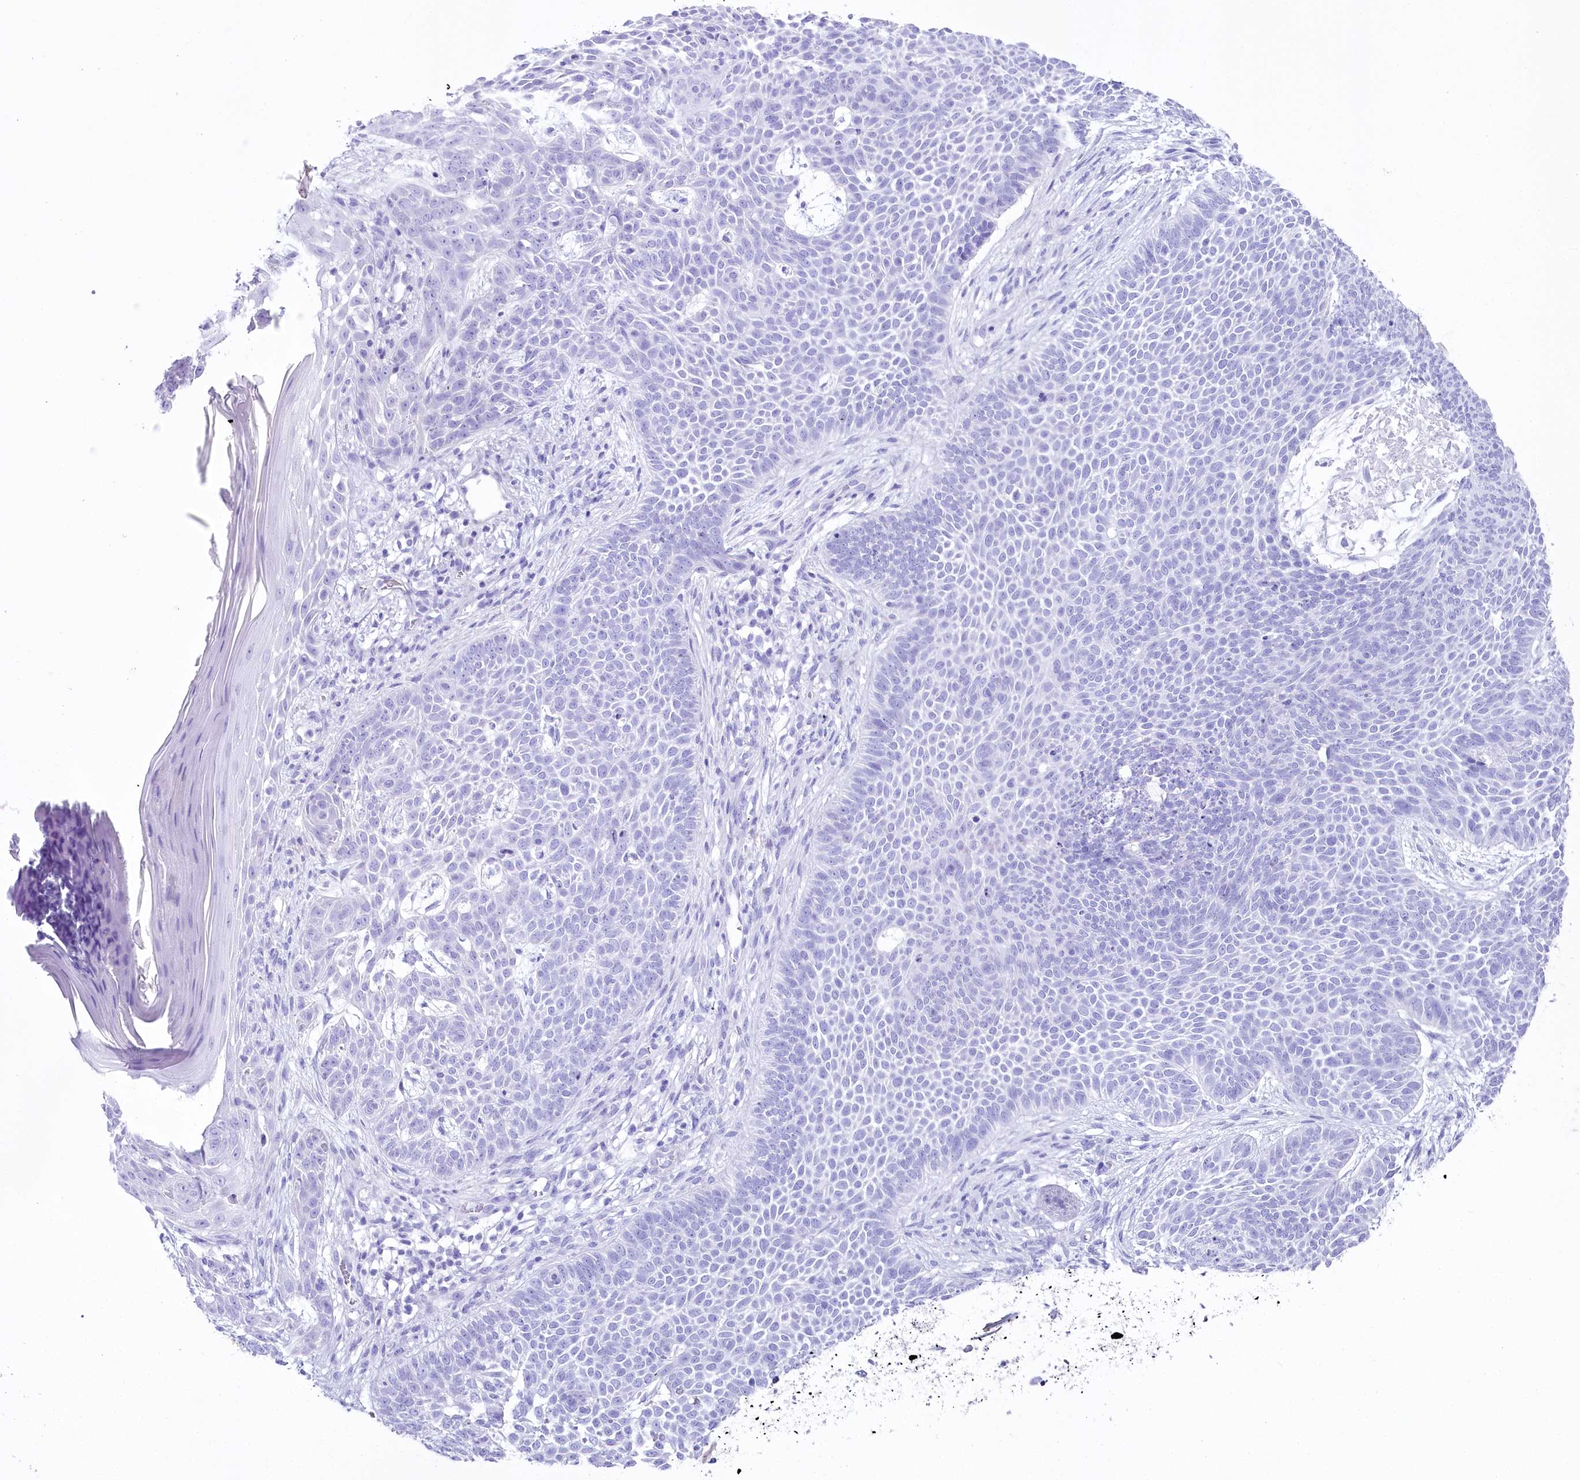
{"staining": {"intensity": "negative", "quantity": "none", "location": "none"}, "tissue": "skin cancer", "cell_type": "Tumor cells", "image_type": "cancer", "snomed": [{"axis": "morphology", "description": "Basal cell carcinoma"}, {"axis": "topography", "description": "Skin"}], "caption": "Tumor cells are negative for brown protein staining in basal cell carcinoma (skin).", "gene": "CSN3", "patient": {"sex": "male", "age": 85}}